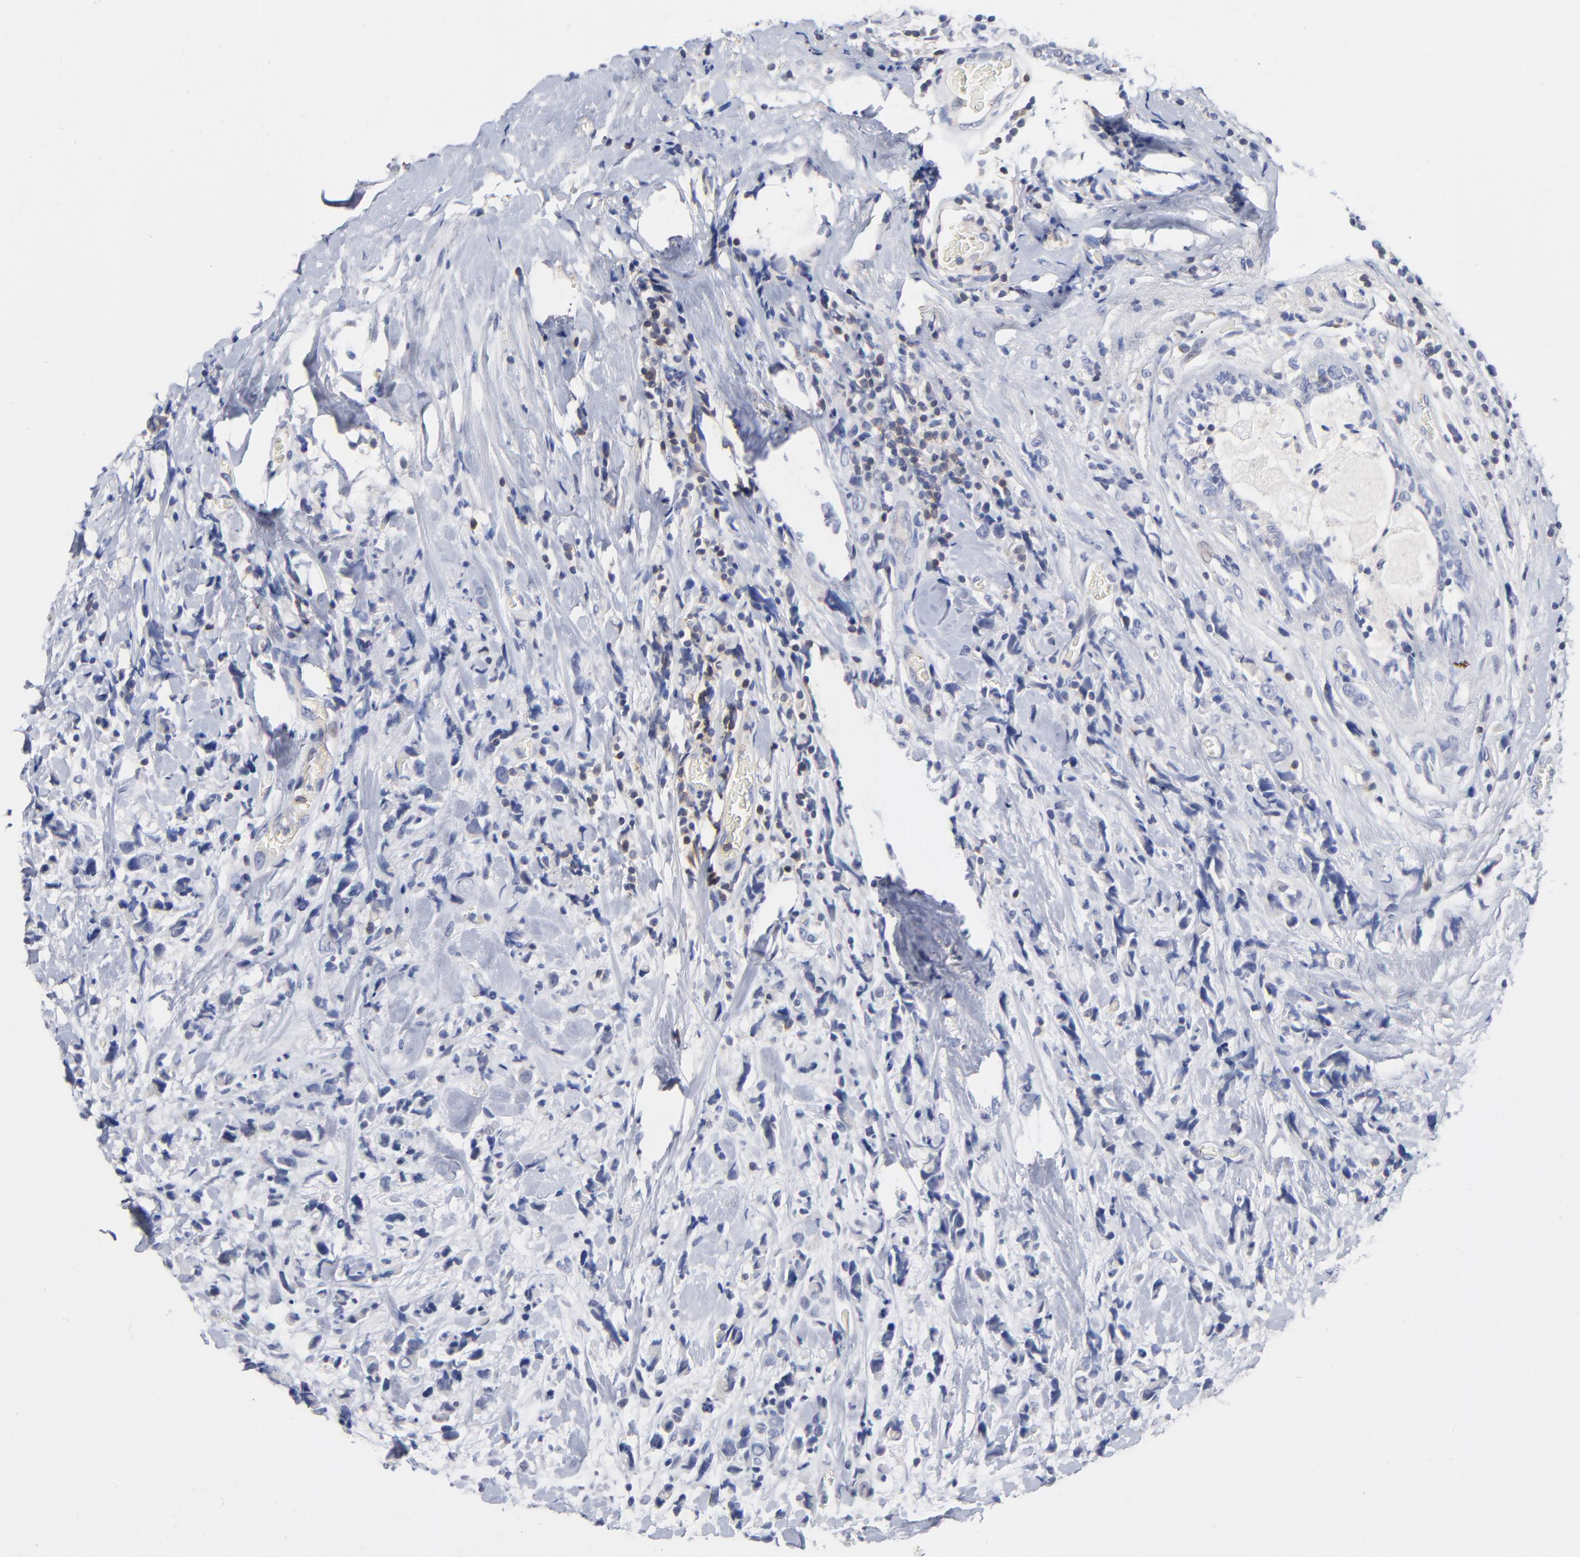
{"staining": {"intensity": "negative", "quantity": "none", "location": "none"}, "tissue": "breast cancer", "cell_type": "Tumor cells", "image_type": "cancer", "snomed": [{"axis": "morphology", "description": "Lobular carcinoma"}, {"axis": "topography", "description": "Breast"}], "caption": "The immunohistochemistry (IHC) image has no significant expression in tumor cells of lobular carcinoma (breast) tissue.", "gene": "TRAT1", "patient": {"sex": "female", "age": 57}}